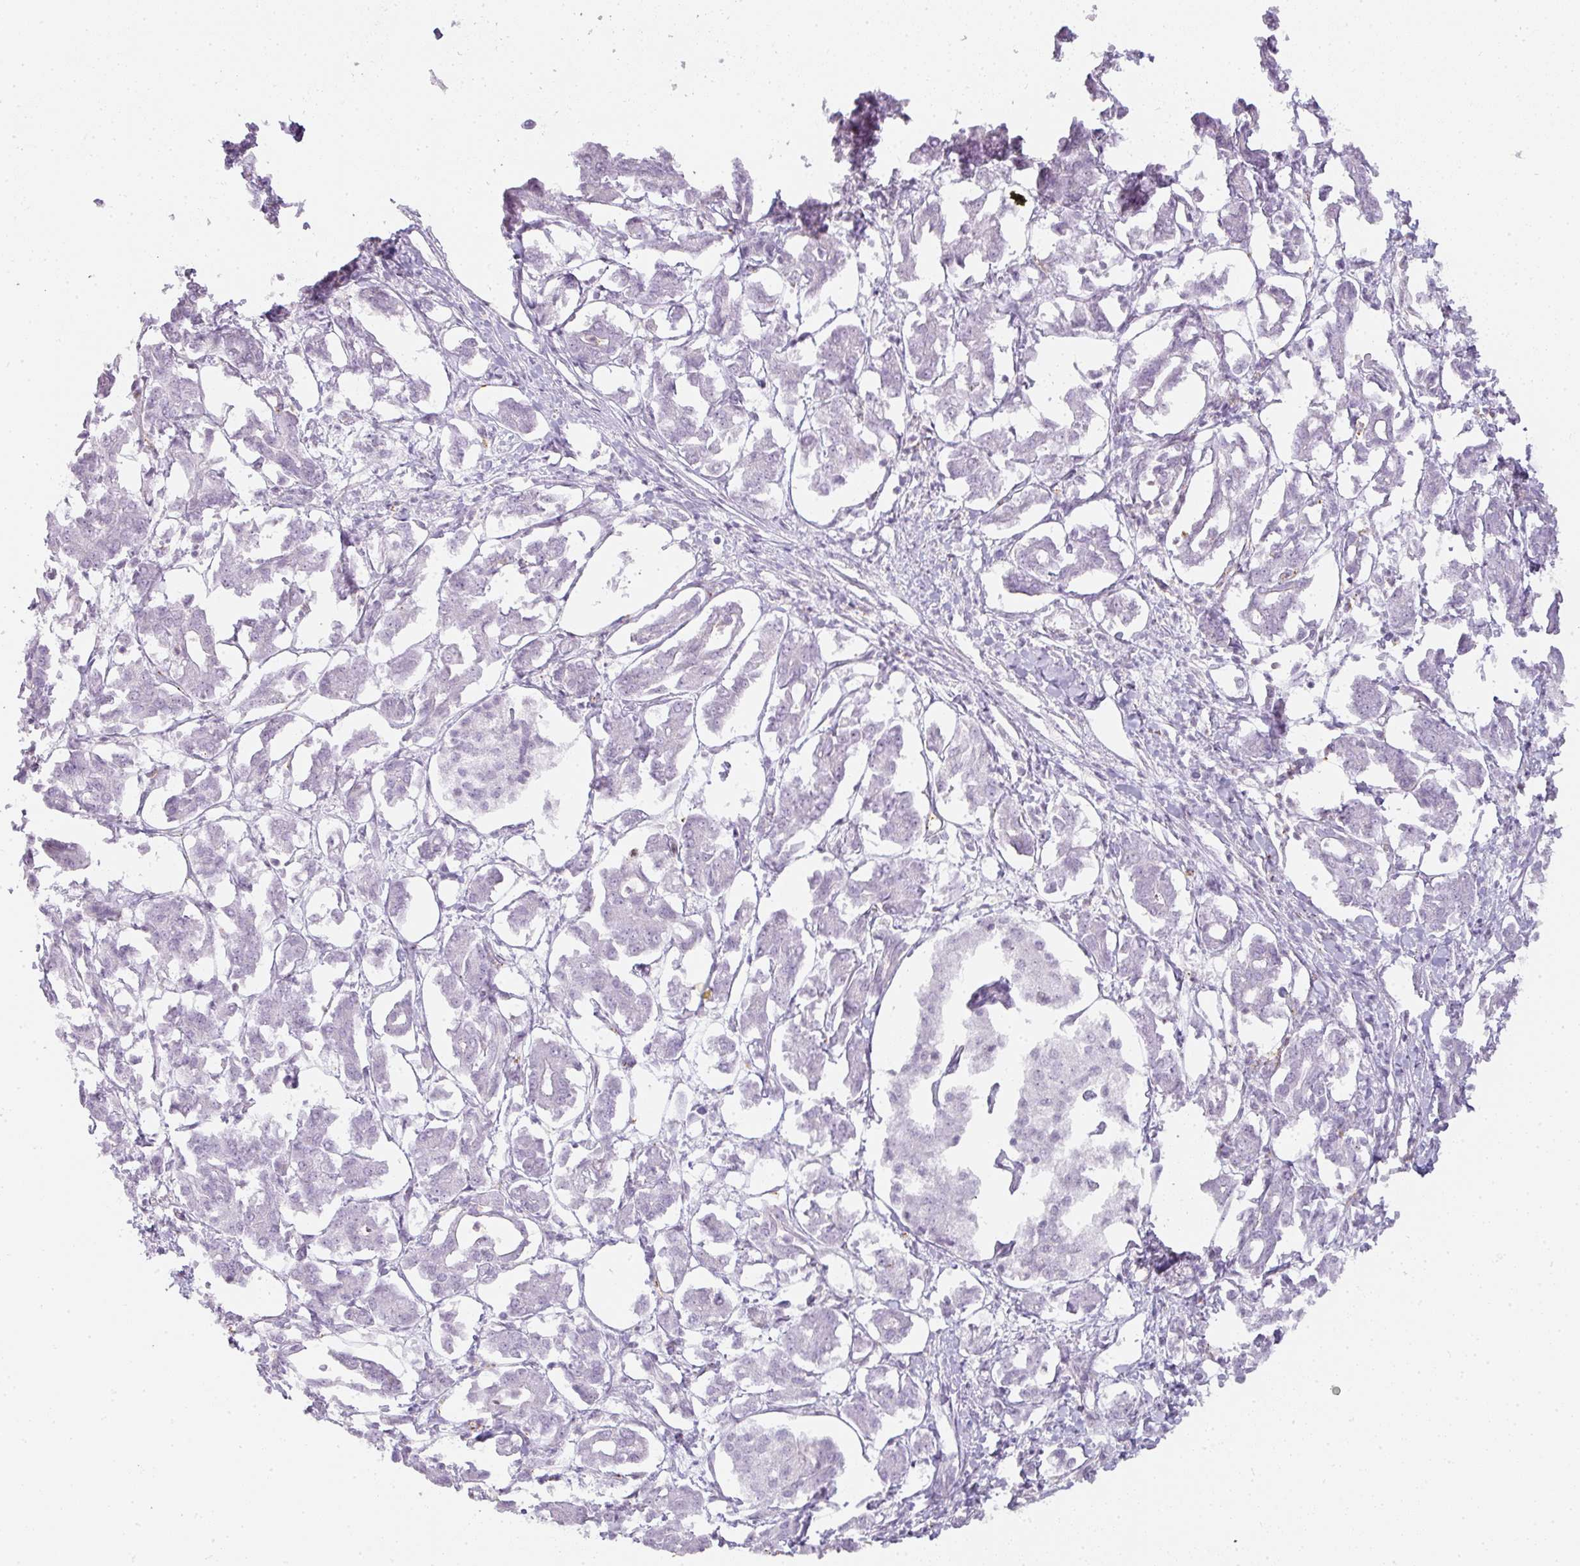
{"staining": {"intensity": "negative", "quantity": "none", "location": "none"}, "tissue": "pancreatic cancer", "cell_type": "Tumor cells", "image_type": "cancer", "snomed": [{"axis": "morphology", "description": "Adenocarcinoma, NOS"}, {"axis": "topography", "description": "Pancreas"}], "caption": "Pancreatic adenocarcinoma stained for a protein using immunohistochemistry displays no staining tumor cells.", "gene": "TMEM42", "patient": {"sex": "male", "age": 61}}